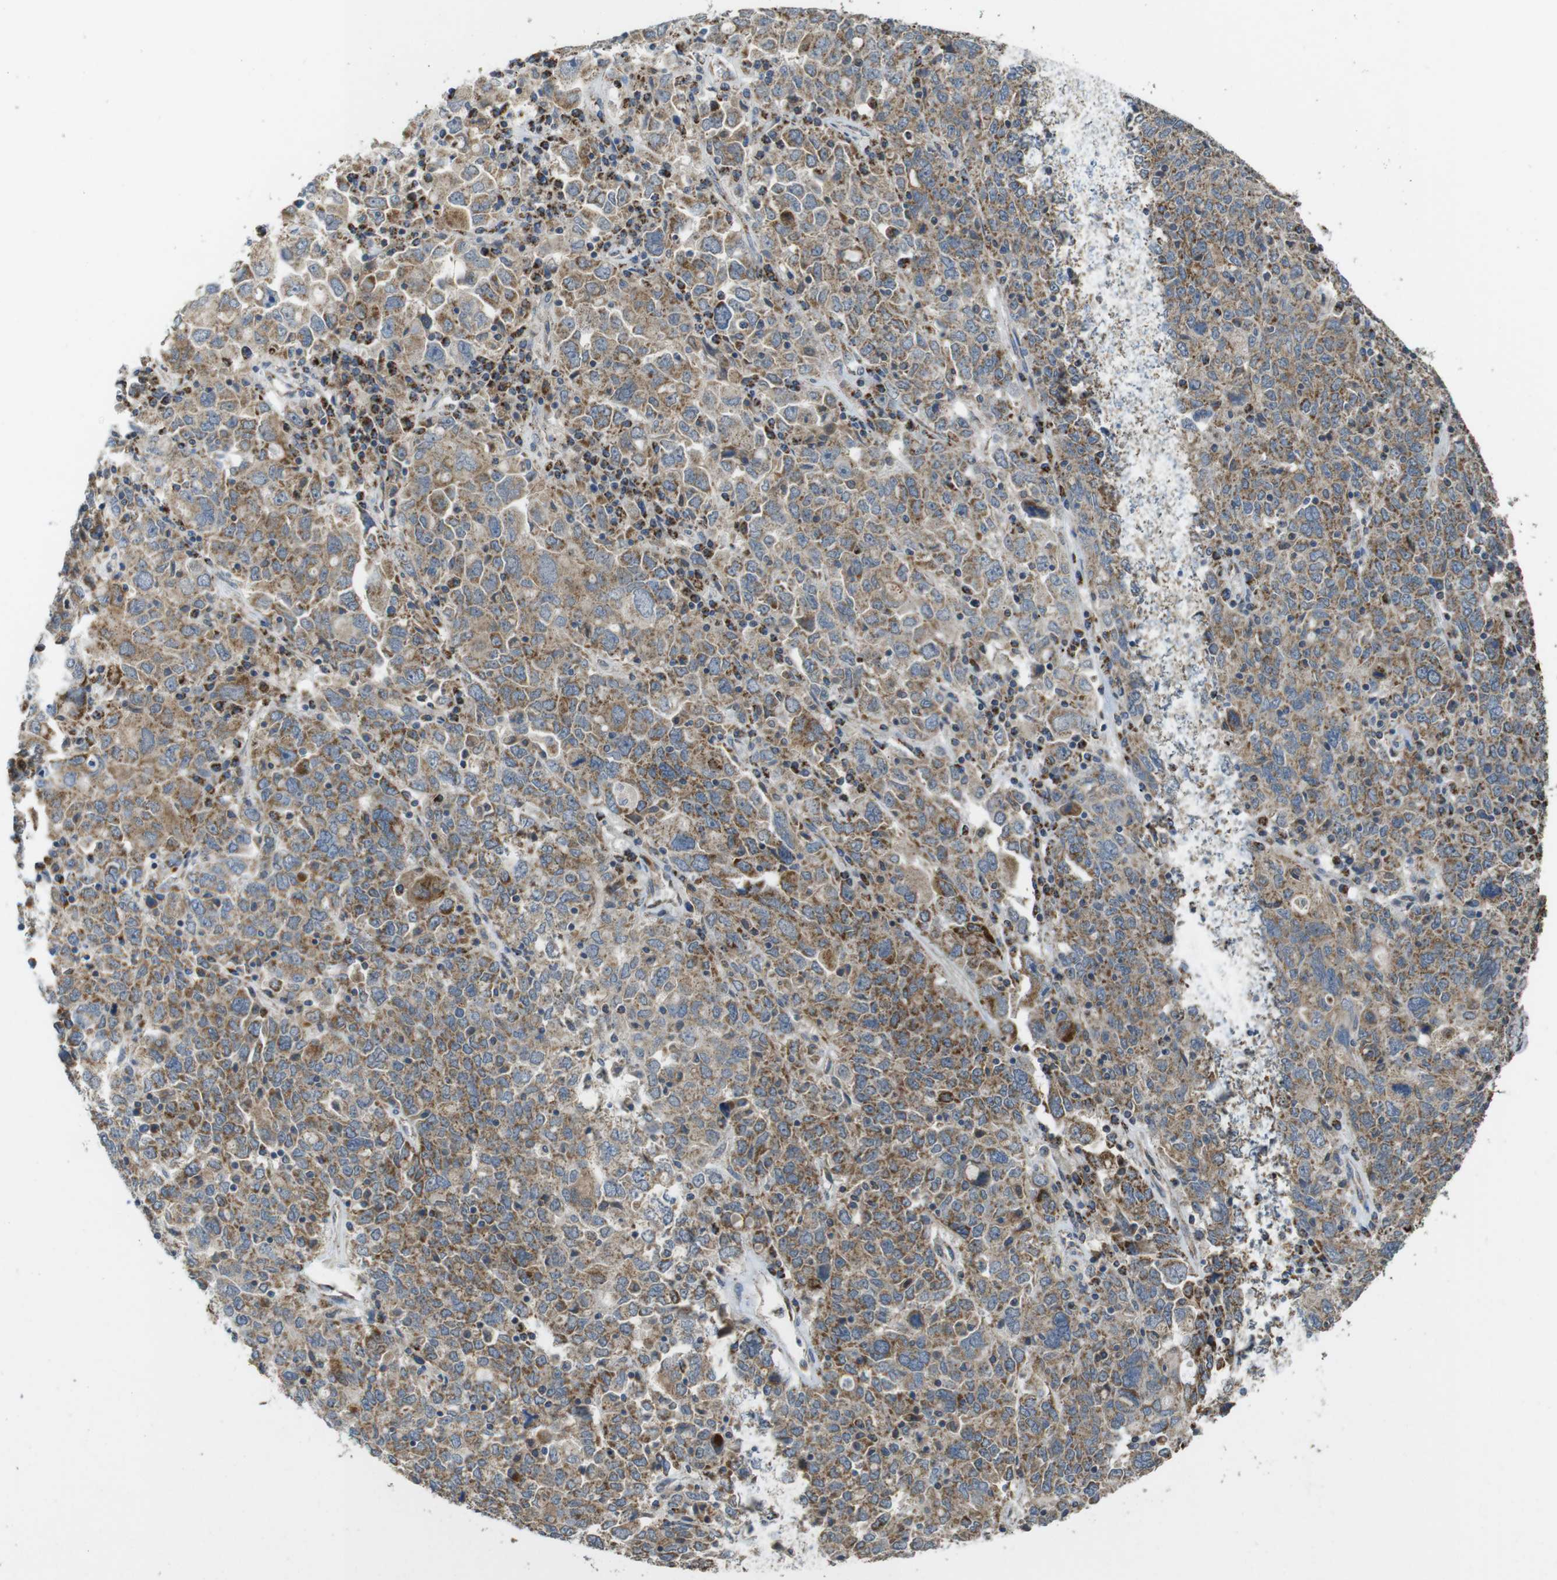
{"staining": {"intensity": "moderate", "quantity": ">75%", "location": "cytoplasmic/membranous"}, "tissue": "ovarian cancer", "cell_type": "Tumor cells", "image_type": "cancer", "snomed": [{"axis": "morphology", "description": "Carcinoma, endometroid"}, {"axis": "topography", "description": "Ovary"}], "caption": "Immunohistochemical staining of human ovarian endometroid carcinoma demonstrates medium levels of moderate cytoplasmic/membranous expression in about >75% of tumor cells.", "gene": "CALHM2", "patient": {"sex": "female", "age": 62}}